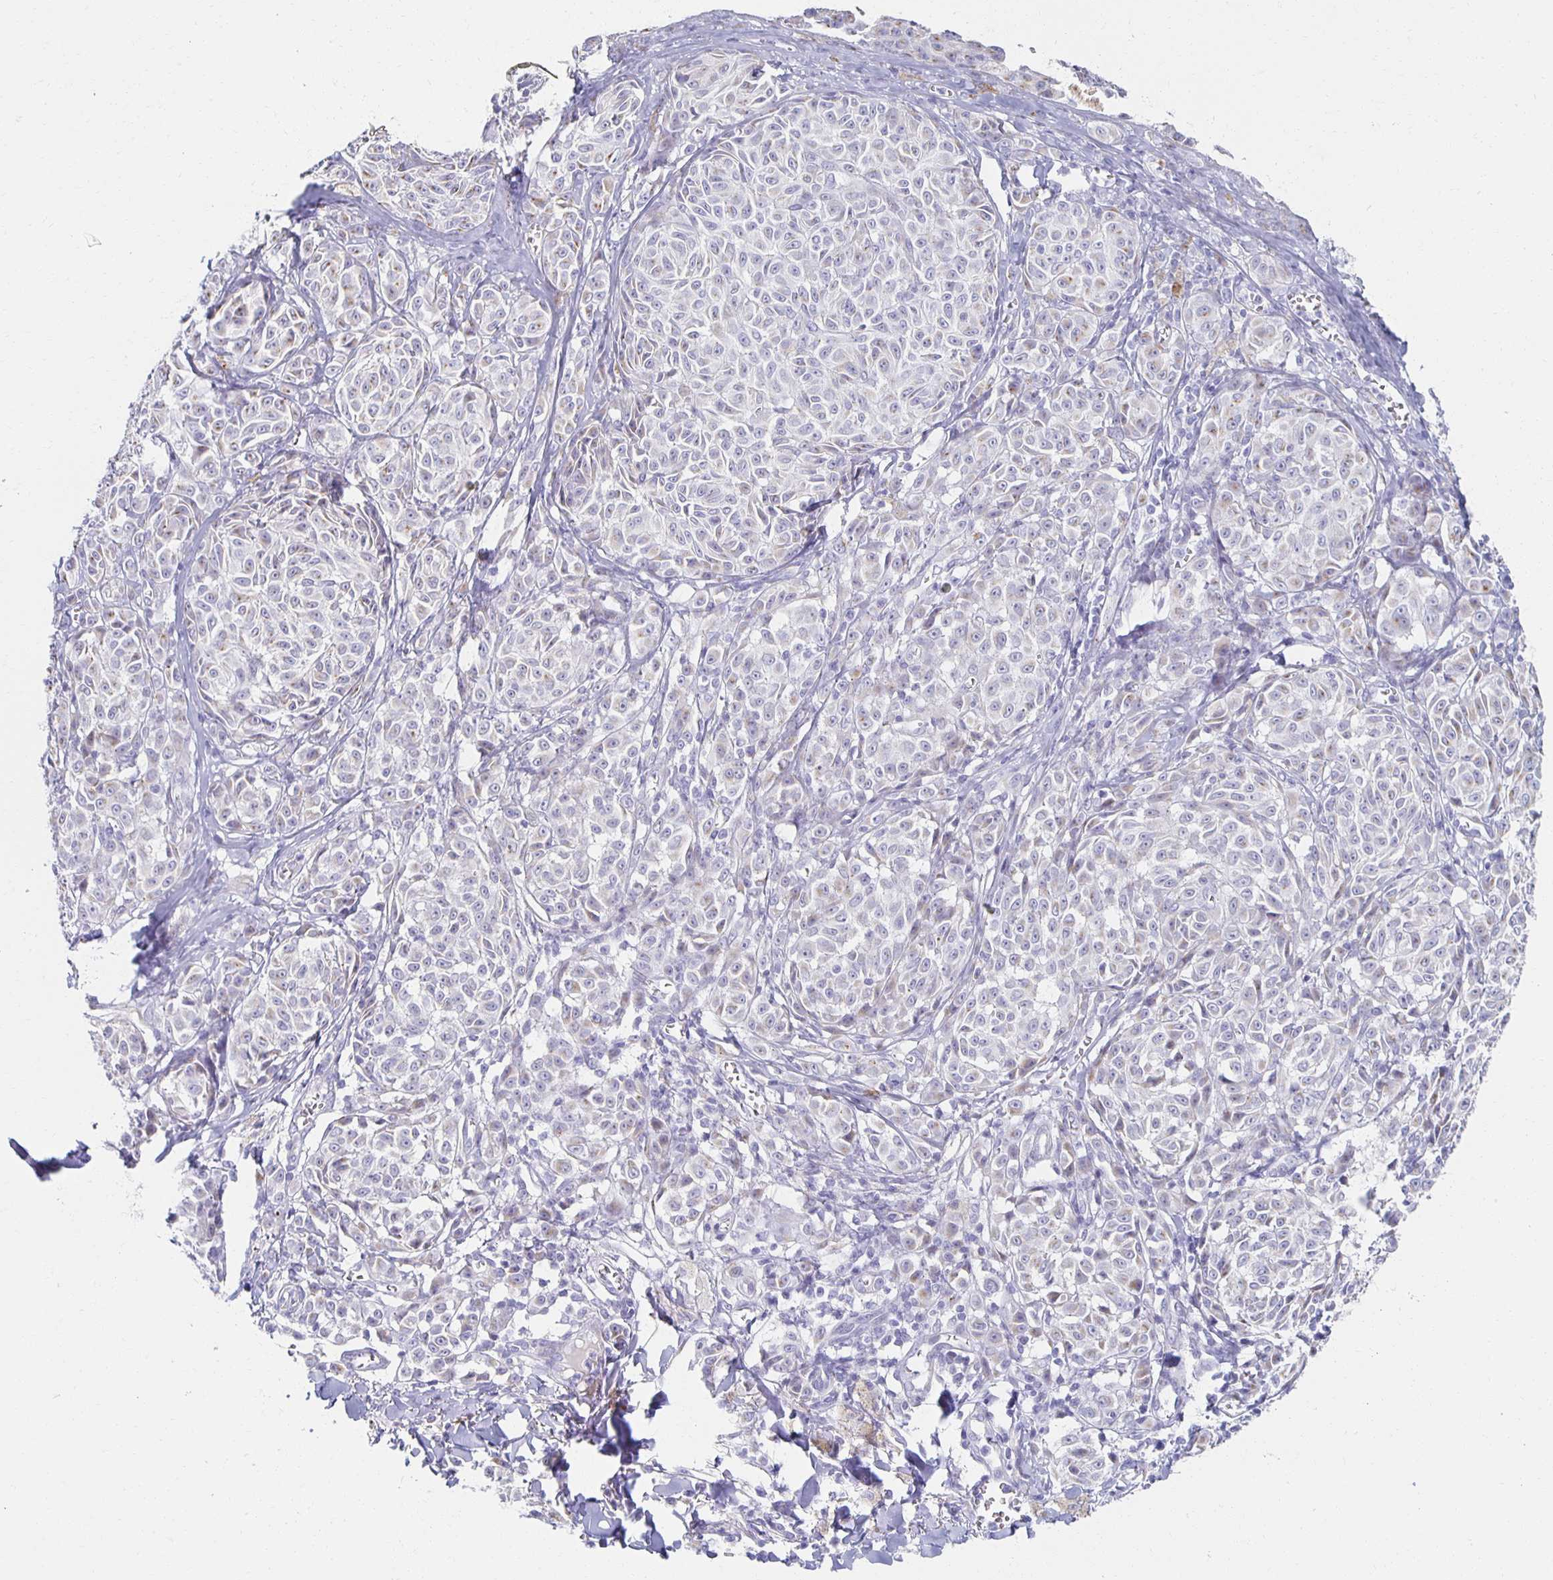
{"staining": {"intensity": "weak", "quantity": "25%-75%", "location": "cytoplasmic/membranous"}, "tissue": "melanoma", "cell_type": "Tumor cells", "image_type": "cancer", "snomed": [{"axis": "morphology", "description": "Malignant melanoma, NOS"}, {"axis": "topography", "description": "Skin"}], "caption": "Protein positivity by IHC reveals weak cytoplasmic/membranous positivity in about 25%-75% of tumor cells in malignant melanoma.", "gene": "TEX44", "patient": {"sex": "female", "age": 43}}